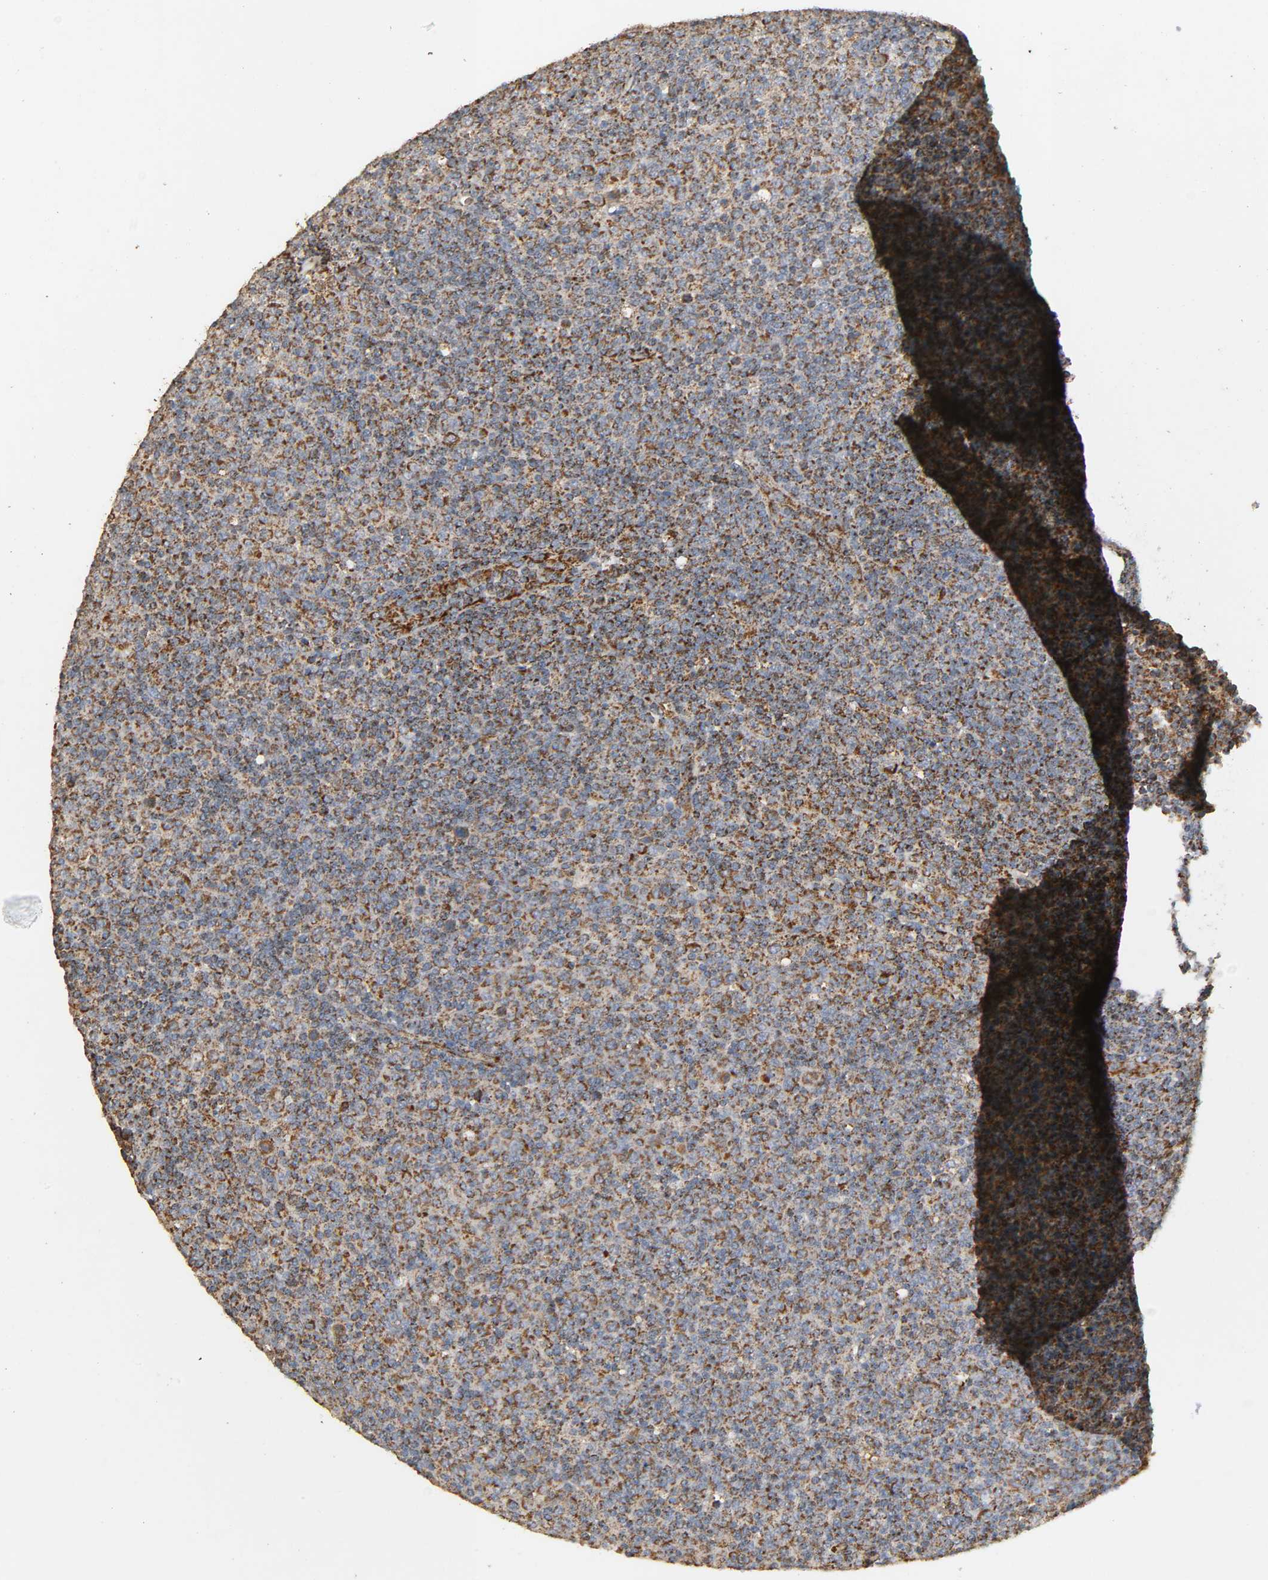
{"staining": {"intensity": "moderate", "quantity": ">75%", "location": "cytoplasmic/membranous"}, "tissue": "lymphoma", "cell_type": "Tumor cells", "image_type": "cancer", "snomed": [{"axis": "morphology", "description": "Malignant lymphoma, non-Hodgkin's type, Low grade"}, {"axis": "topography", "description": "Lymph node"}], "caption": "This is a histology image of immunohistochemistry staining of malignant lymphoma, non-Hodgkin's type (low-grade), which shows moderate expression in the cytoplasmic/membranous of tumor cells.", "gene": "NDUFS3", "patient": {"sex": "male", "age": 70}}